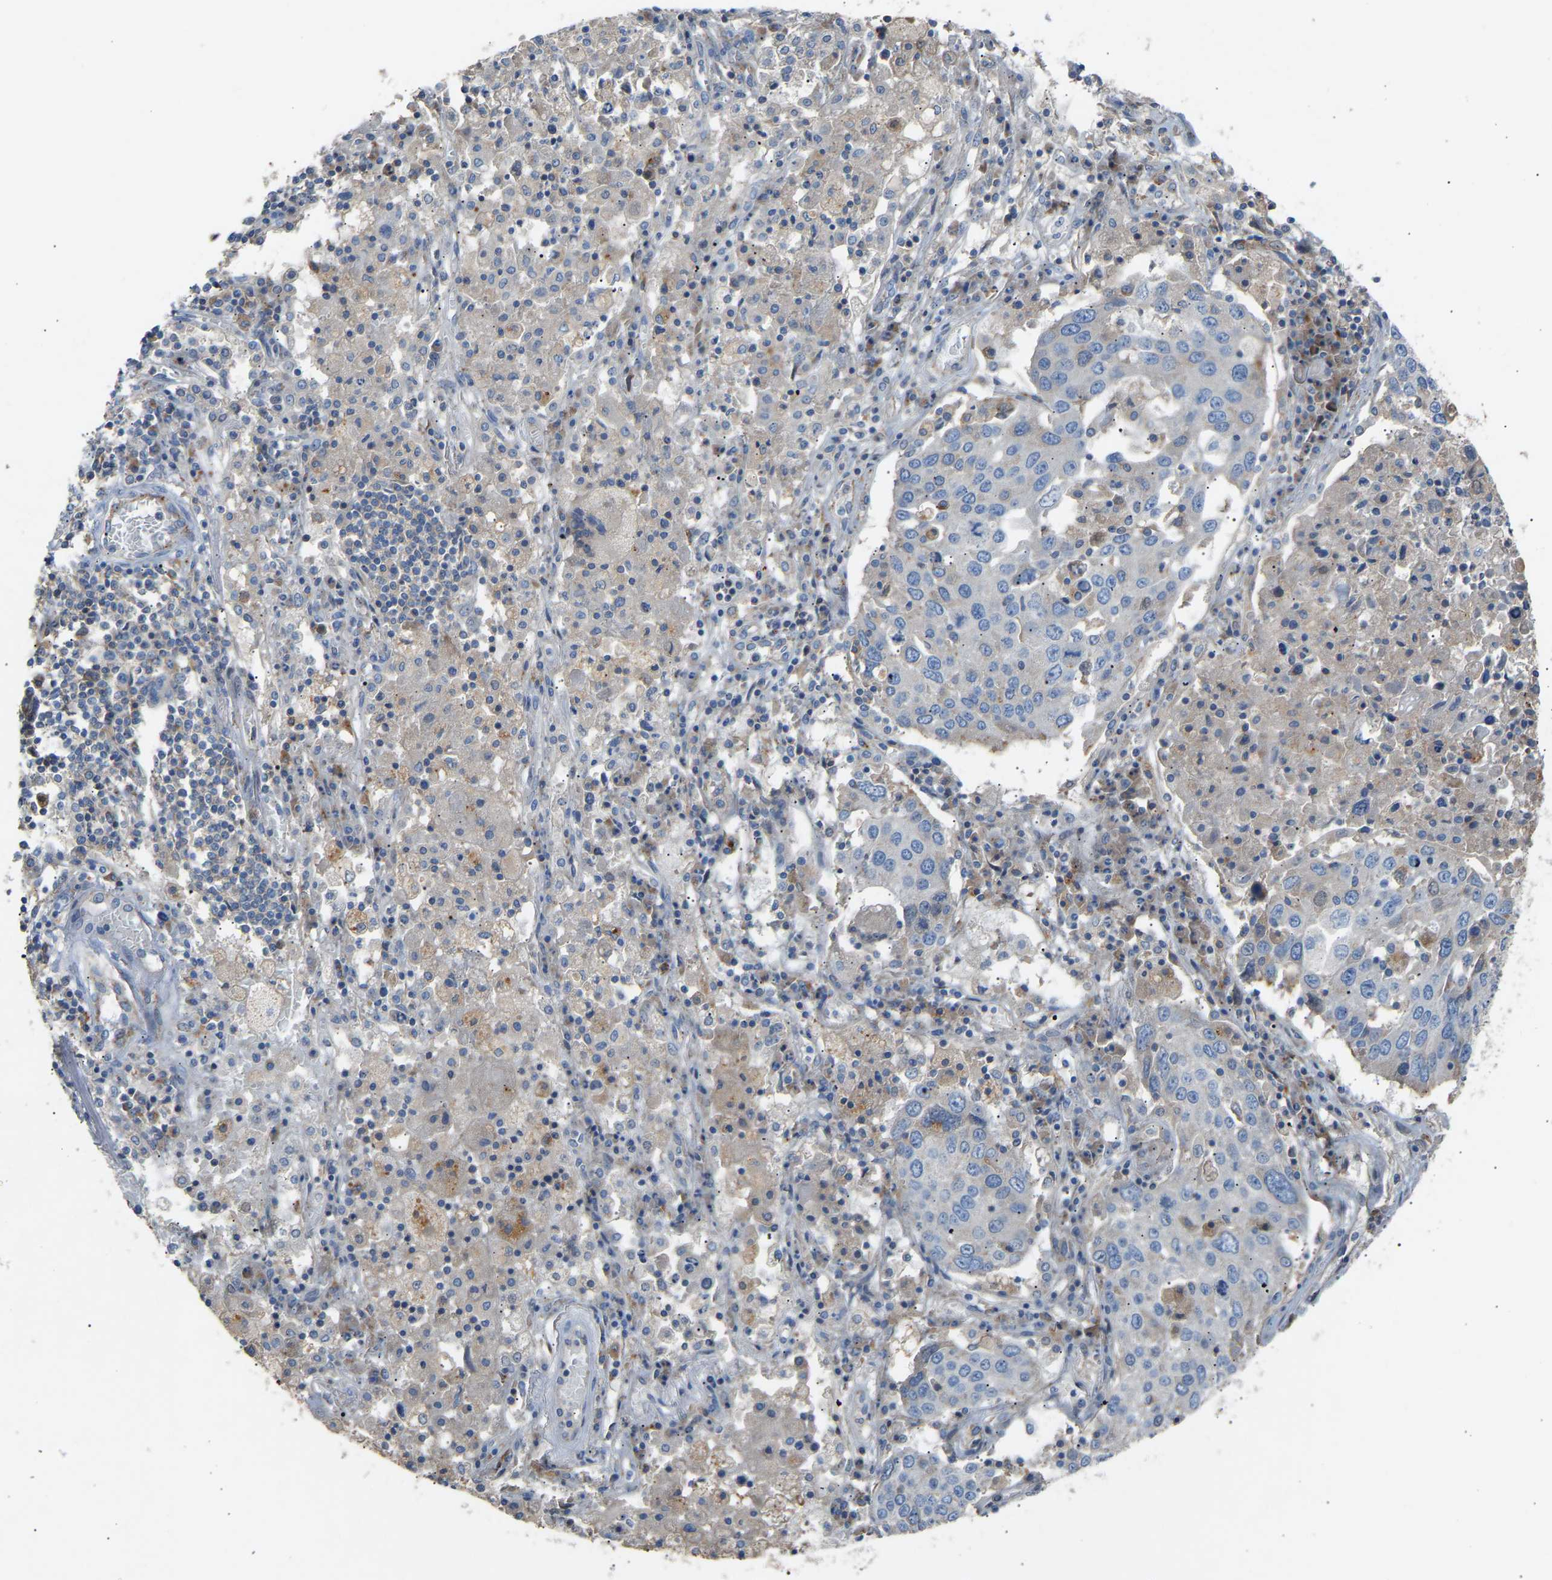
{"staining": {"intensity": "negative", "quantity": "none", "location": "none"}, "tissue": "lung cancer", "cell_type": "Tumor cells", "image_type": "cancer", "snomed": [{"axis": "morphology", "description": "Squamous cell carcinoma, NOS"}, {"axis": "topography", "description": "Lung"}], "caption": "The image exhibits no staining of tumor cells in lung squamous cell carcinoma.", "gene": "RGP1", "patient": {"sex": "male", "age": 65}}